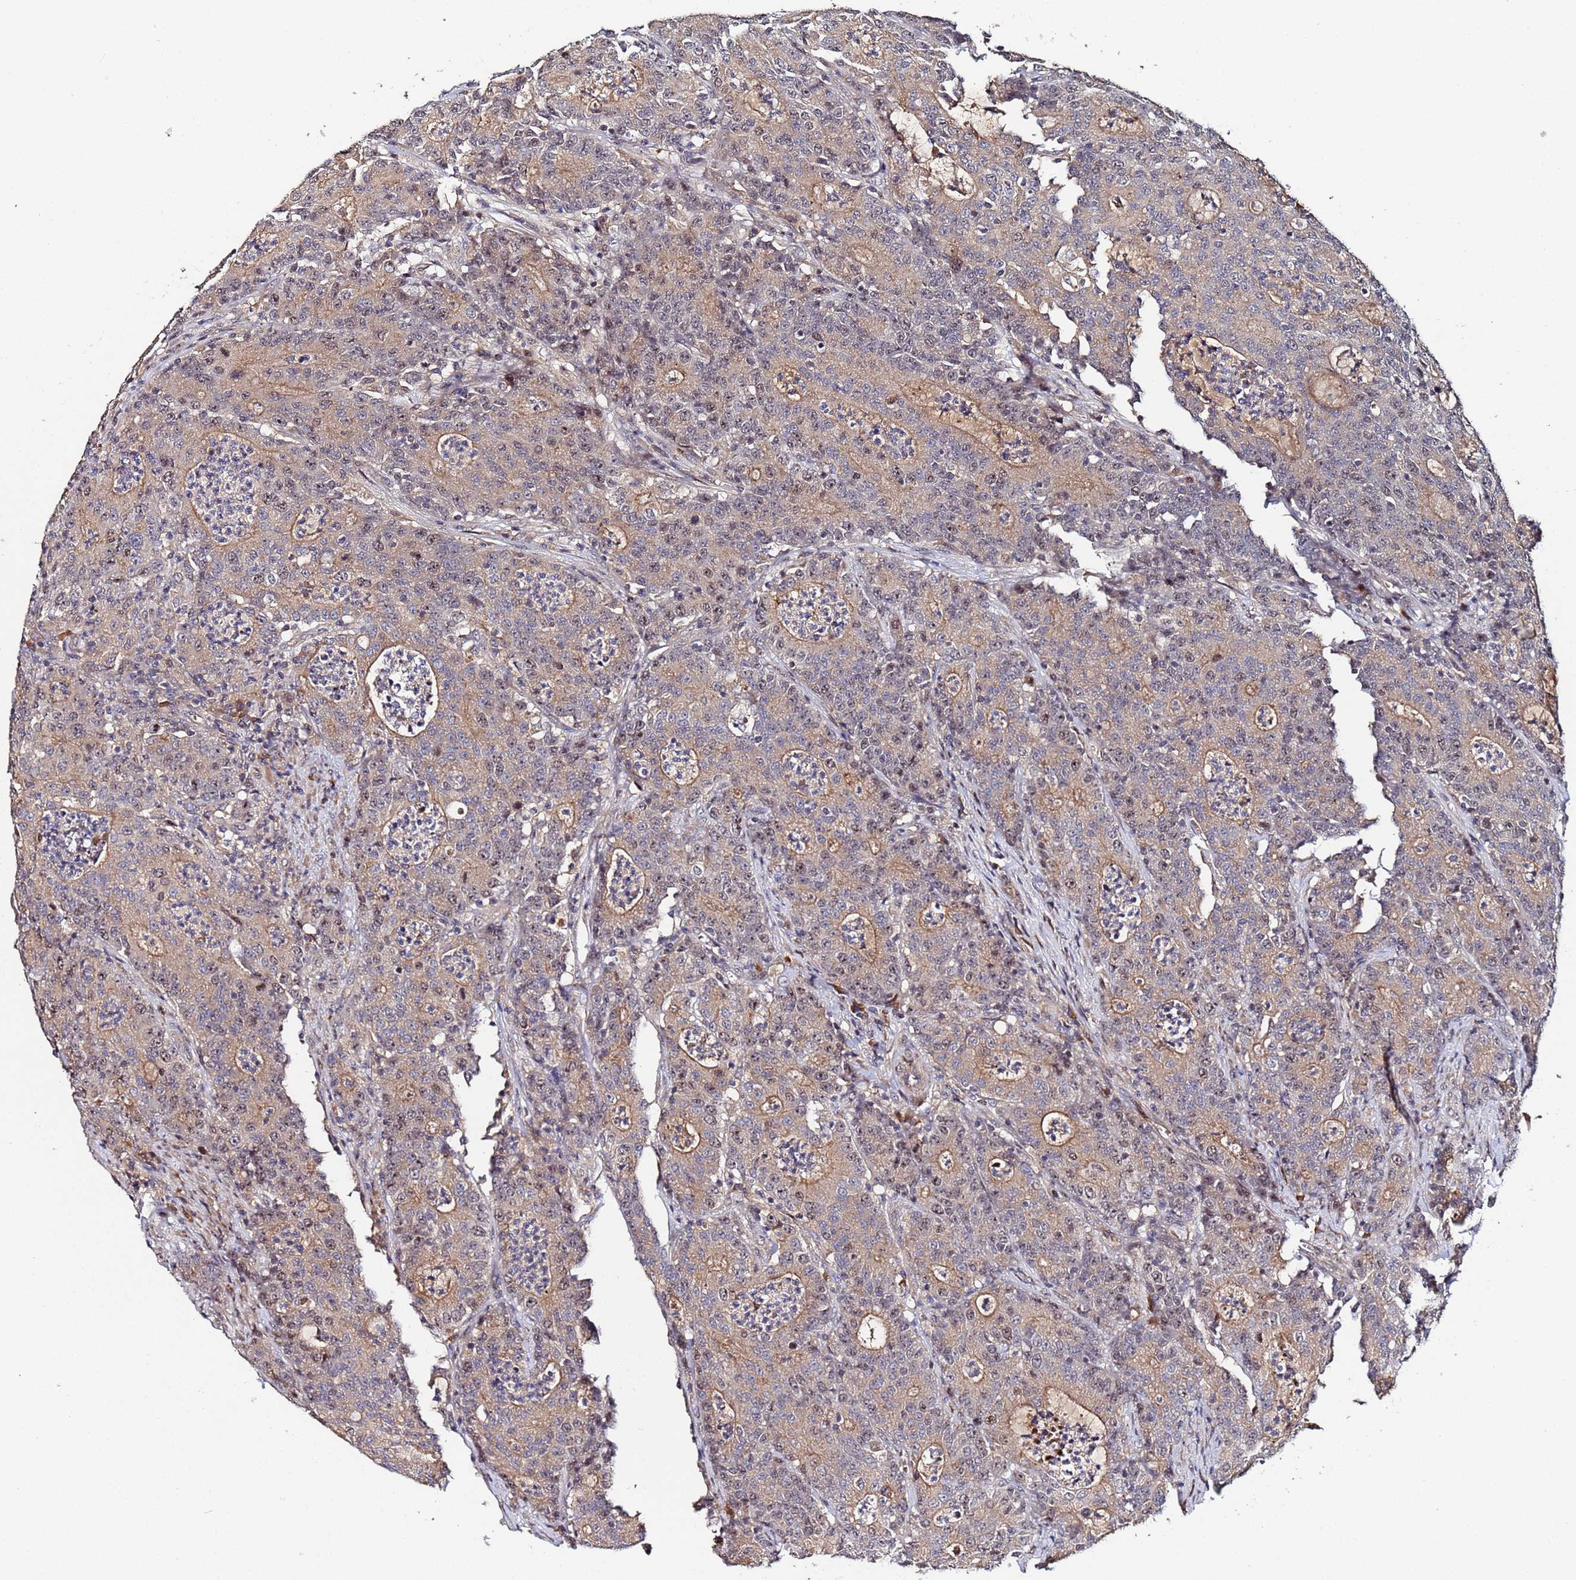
{"staining": {"intensity": "moderate", "quantity": ">75%", "location": "cytoplasmic/membranous,nuclear"}, "tissue": "colorectal cancer", "cell_type": "Tumor cells", "image_type": "cancer", "snomed": [{"axis": "morphology", "description": "Adenocarcinoma, NOS"}, {"axis": "topography", "description": "Colon"}], "caption": "Immunohistochemical staining of human colorectal cancer (adenocarcinoma) reveals medium levels of moderate cytoplasmic/membranous and nuclear staining in about >75% of tumor cells. (DAB IHC, brown staining for protein, blue staining for nuclei).", "gene": "OSER1", "patient": {"sex": "male", "age": 83}}